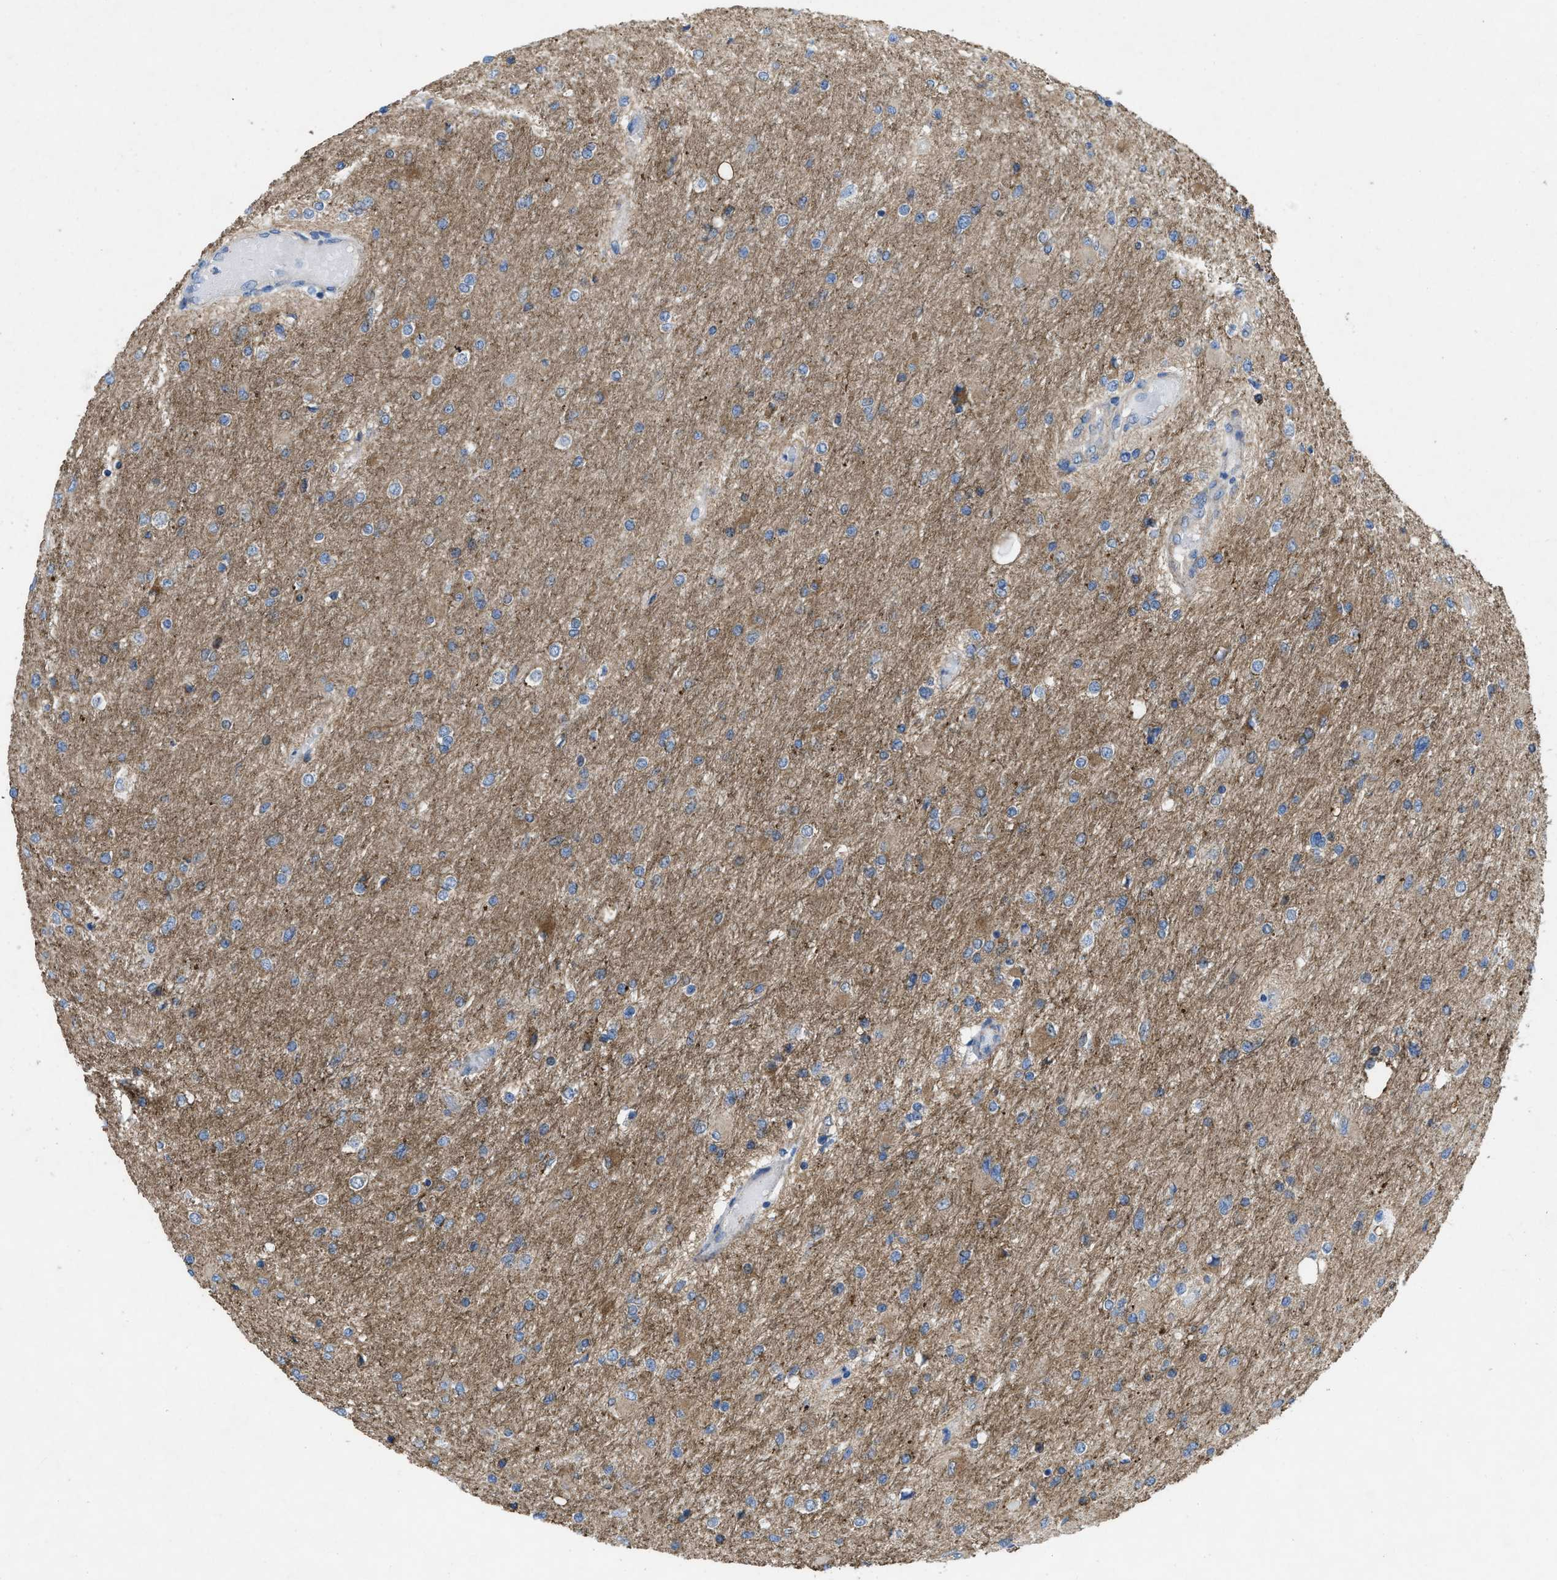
{"staining": {"intensity": "moderate", "quantity": "<25%", "location": "cytoplasmic/membranous"}, "tissue": "glioma", "cell_type": "Tumor cells", "image_type": "cancer", "snomed": [{"axis": "morphology", "description": "Glioma, malignant, High grade"}, {"axis": "topography", "description": "Cerebral cortex"}], "caption": "DAB immunohistochemical staining of glioma exhibits moderate cytoplasmic/membranous protein expression in approximately <25% of tumor cells. Nuclei are stained in blue.", "gene": "DOLPP1", "patient": {"sex": "female", "age": 36}}